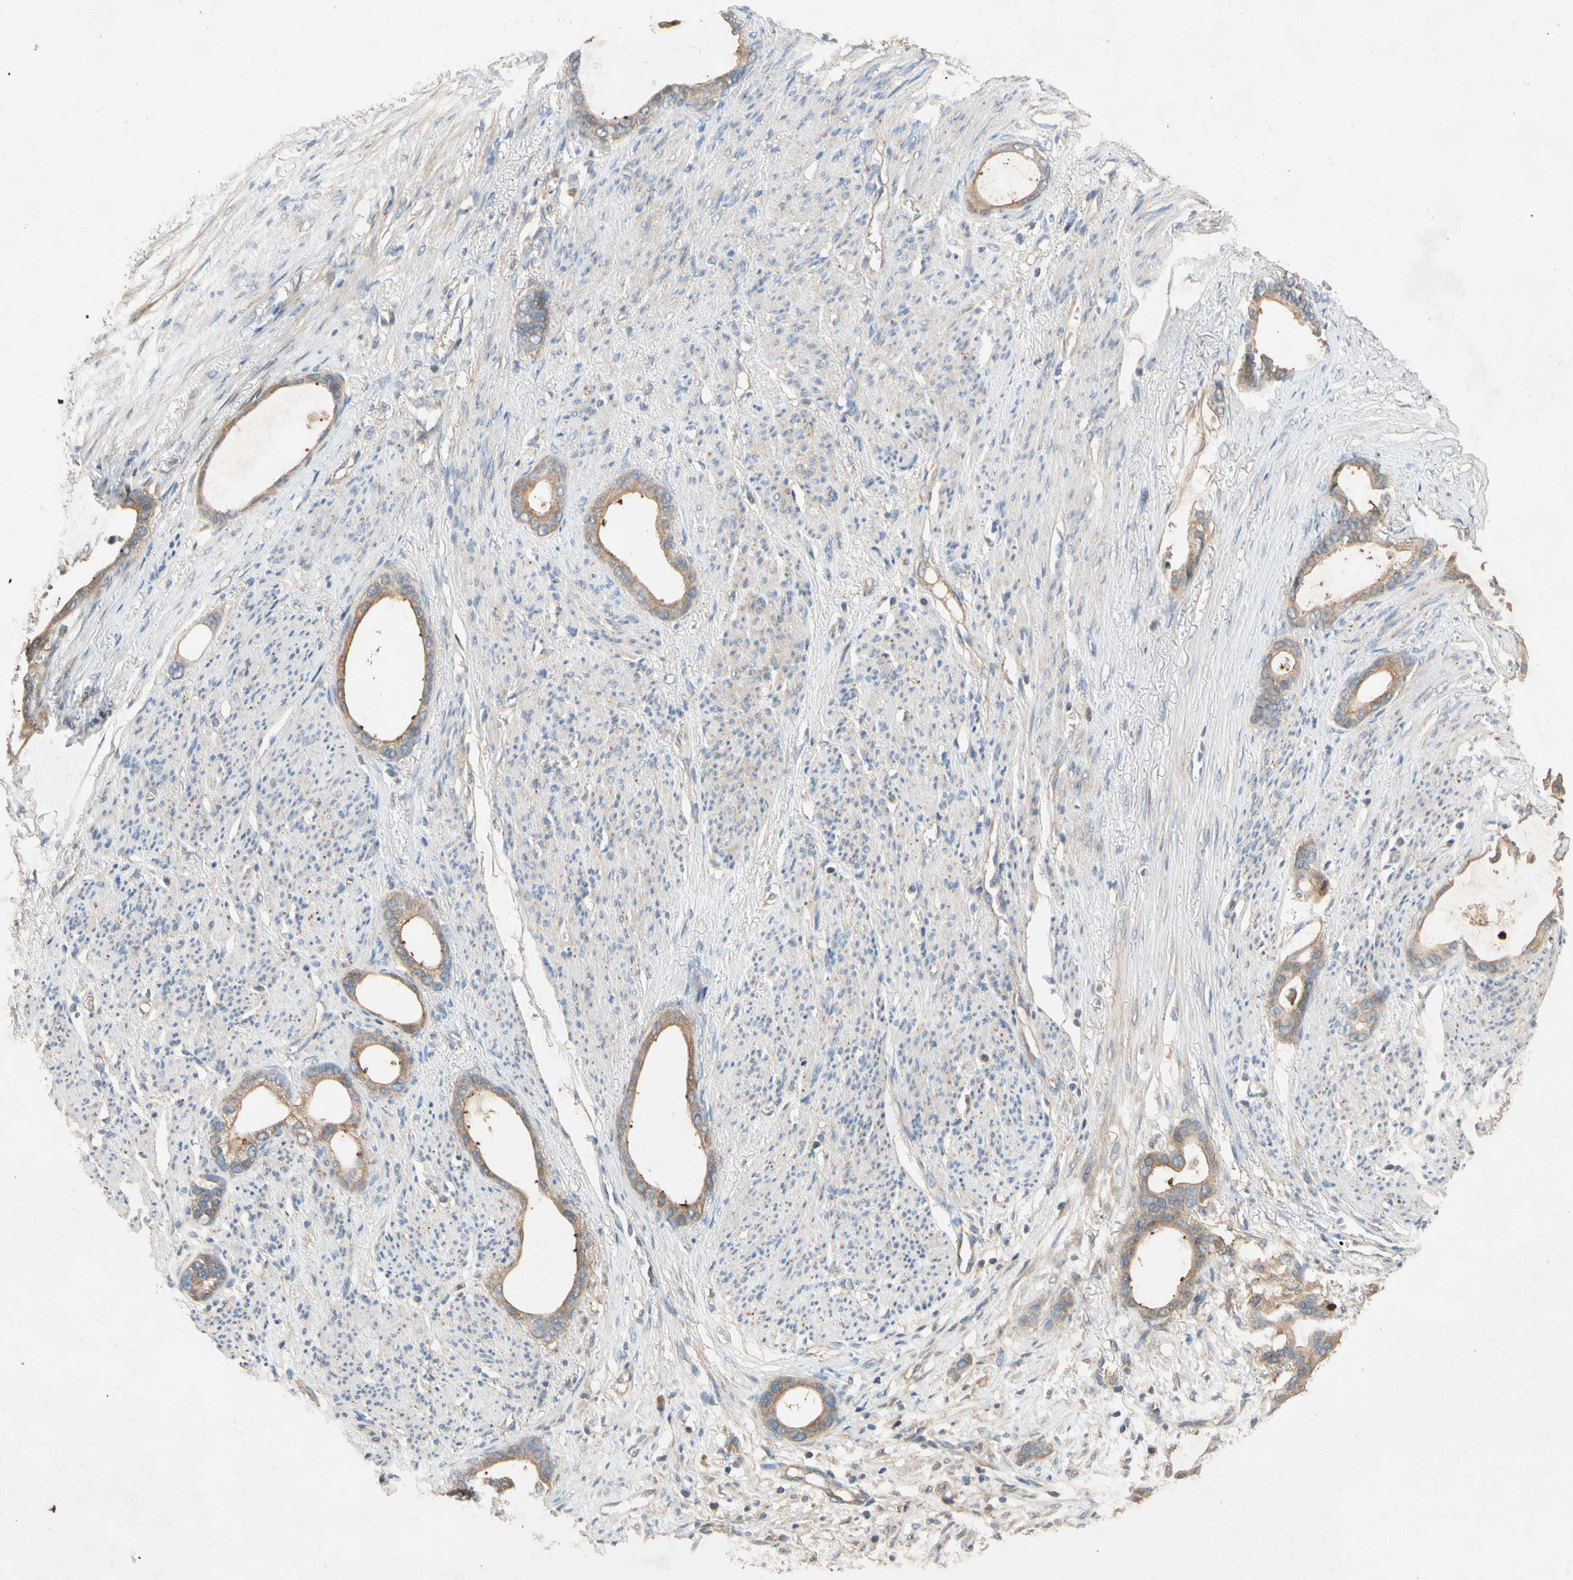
{"staining": {"intensity": "moderate", "quantity": "25%-75%", "location": "cytoplasmic/membranous"}, "tissue": "stomach cancer", "cell_type": "Tumor cells", "image_type": "cancer", "snomed": [{"axis": "morphology", "description": "Adenocarcinoma, NOS"}, {"axis": "topography", "description": "Stomach"}], "caption": "Immunohistochemical staining of stomach cancer displays medium levels of moderate cytoplasmic/membranous positivity in about 25%-75% of tumor cells. The staining was performed using DAB, with brown indicating positive protein expression. Nuclei are stained blue with hematoxylin.", "gene": "USP46", "patient": {"sex": "female", "age": 75}}